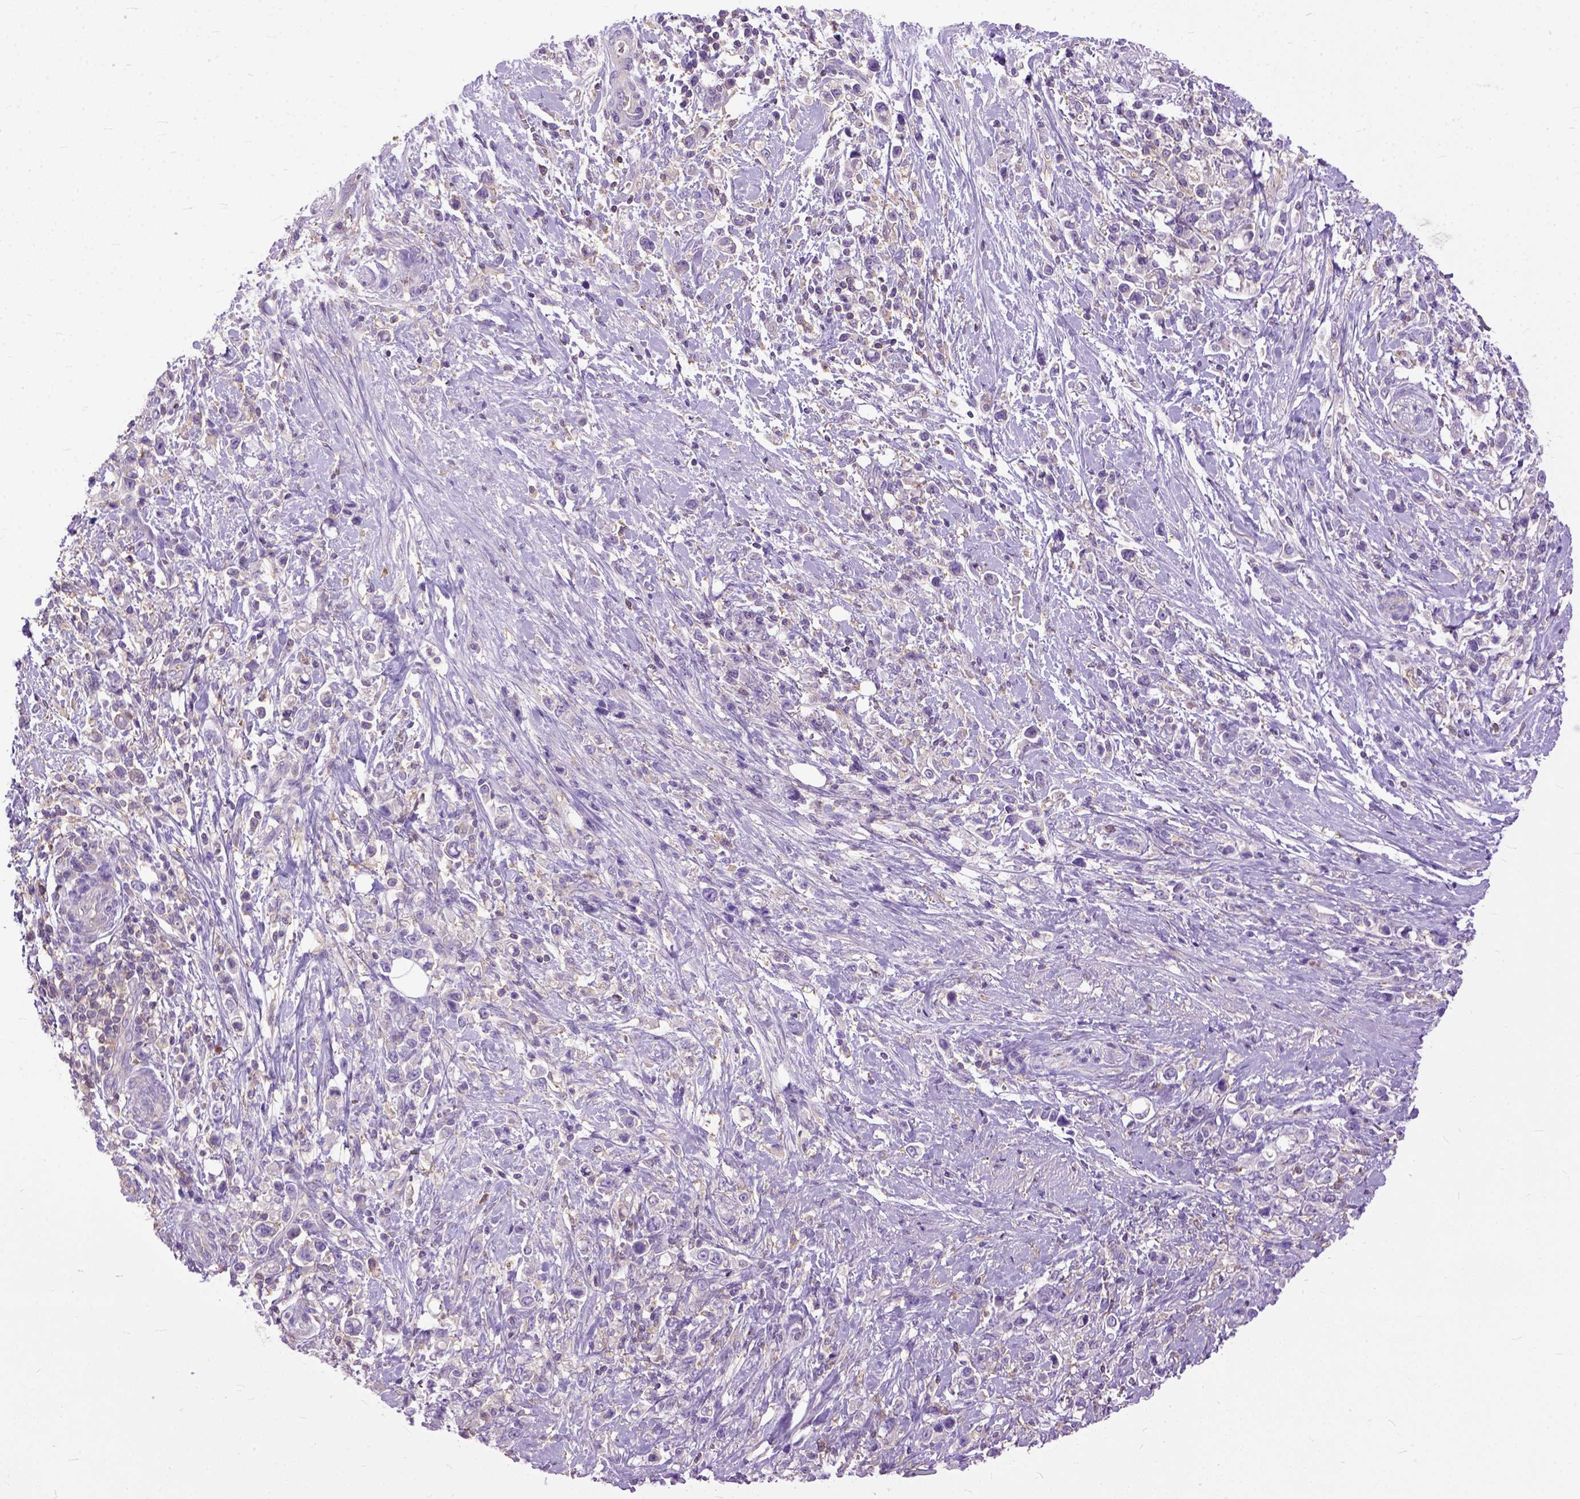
{"staining": {"intensity": "negative", "quantity": "none", "location": "none"}, "tissue": "stomach cancer", "cell_type": "Tumor cells", "image_type": "cancer", "snomed": [{"axis": "morphology", "description": "Adenocarcinoma, NOS"}, {"axis": "topography", "description": "Stomach"}], "caption": "A micrograph of stomach cancer (adenocarcinoma) stained for a protein demonstrates no brown staining in tumor cells.", "gene": "NAMPT", "patient": {"sex": "male", "age": 63}}